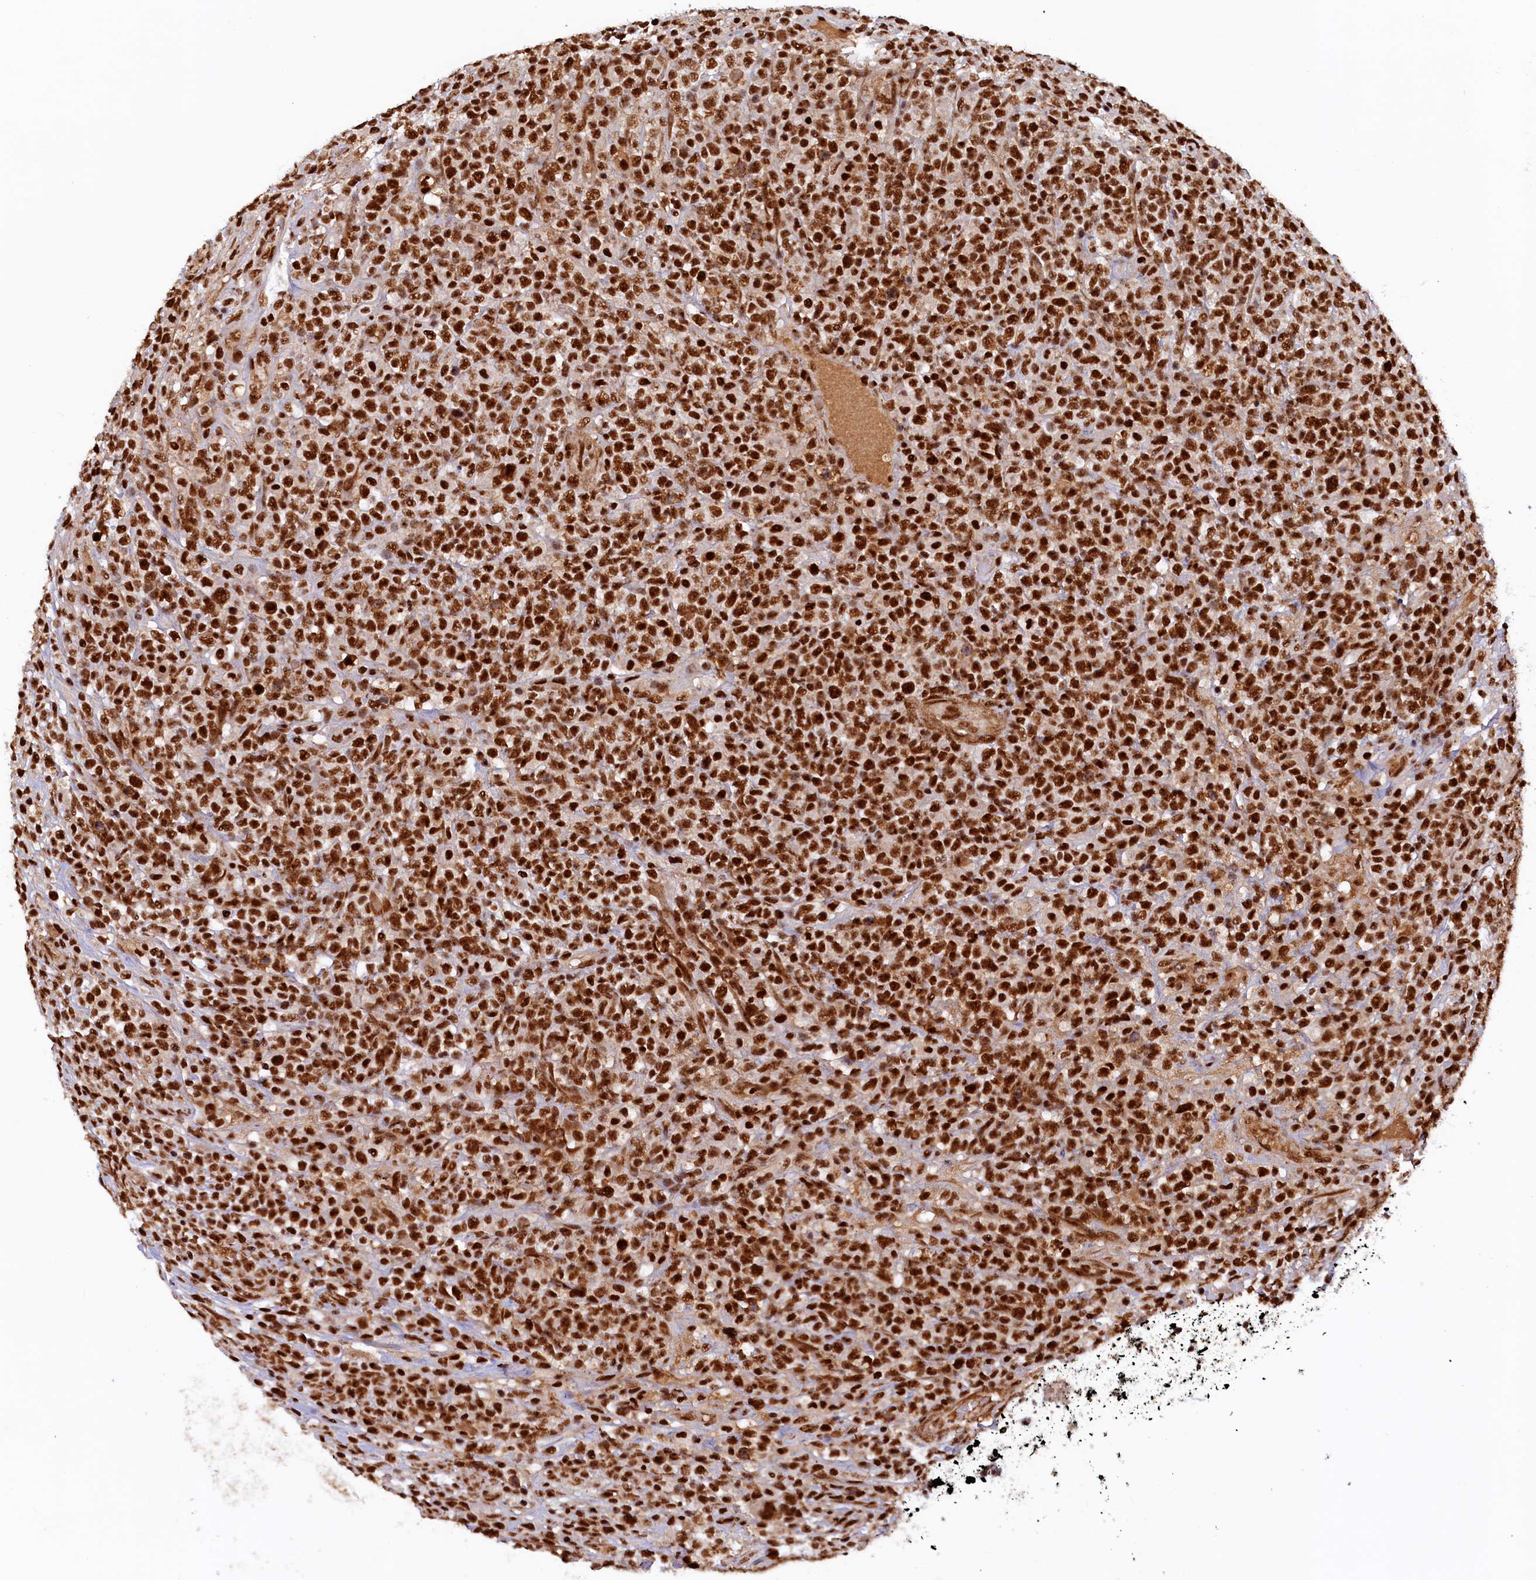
{"staining": {"intensity": "strong", "quantity": ">75%", "location": "nuclear"}, "tissue": "lymphoma", "cell_type": "Tumor cells", "image_type": "cancer", "snomed": [{"axis": "morphology", "description": "Malignant lymphoma, non-Hodgkin's type, High grade"}, {"axis": "topography", "description": "Colon"}], "caption": "The photomicrograph exhibits a brown stain indicating the presence of a protein in the nuclear of tumor cells in lymphoma.", "gene": "ZC3H18", "patient": {"sex": "female", "age": 53}}